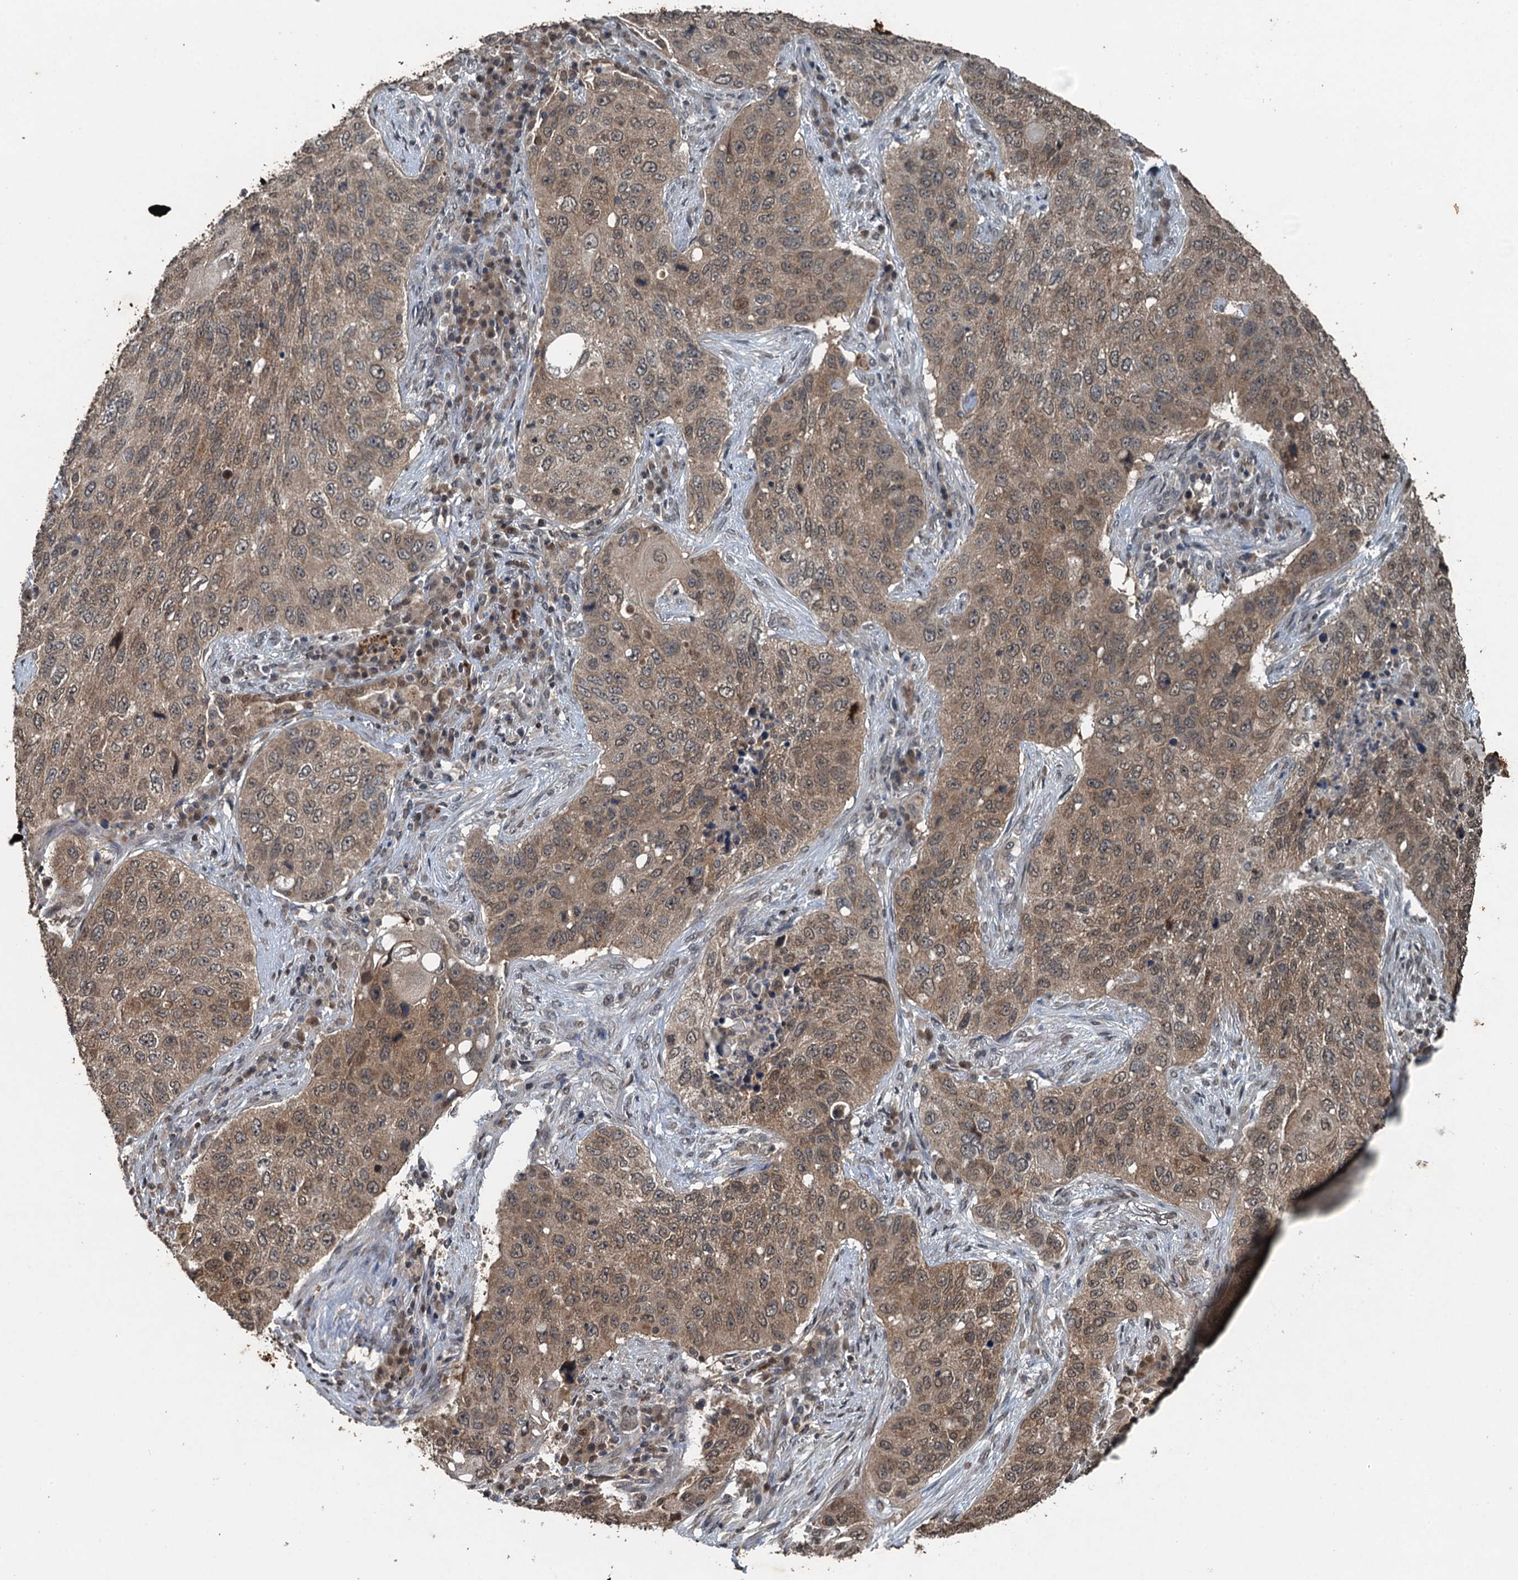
{"staining": {"intensity": "moderate", "quantity": ">75%", "location": "cytoplasmic/membranous"}, "tissue": "lung cancer", "cell_type": "Tumor cells", "image_type": "cancer", "snomed": [{"axis": "morphology", "description": "Squamous cell carcinoma, NOS"}, {"axis": "topography", "description": "Lung"}], "caption": "A brown stain labels moderate cytoplasmic/membranous expression of a protein in squamous cell carcinoma (lung) tumor cells.", "gene": "TCTN1", "patient": {"sex": "female", "age": 63}}